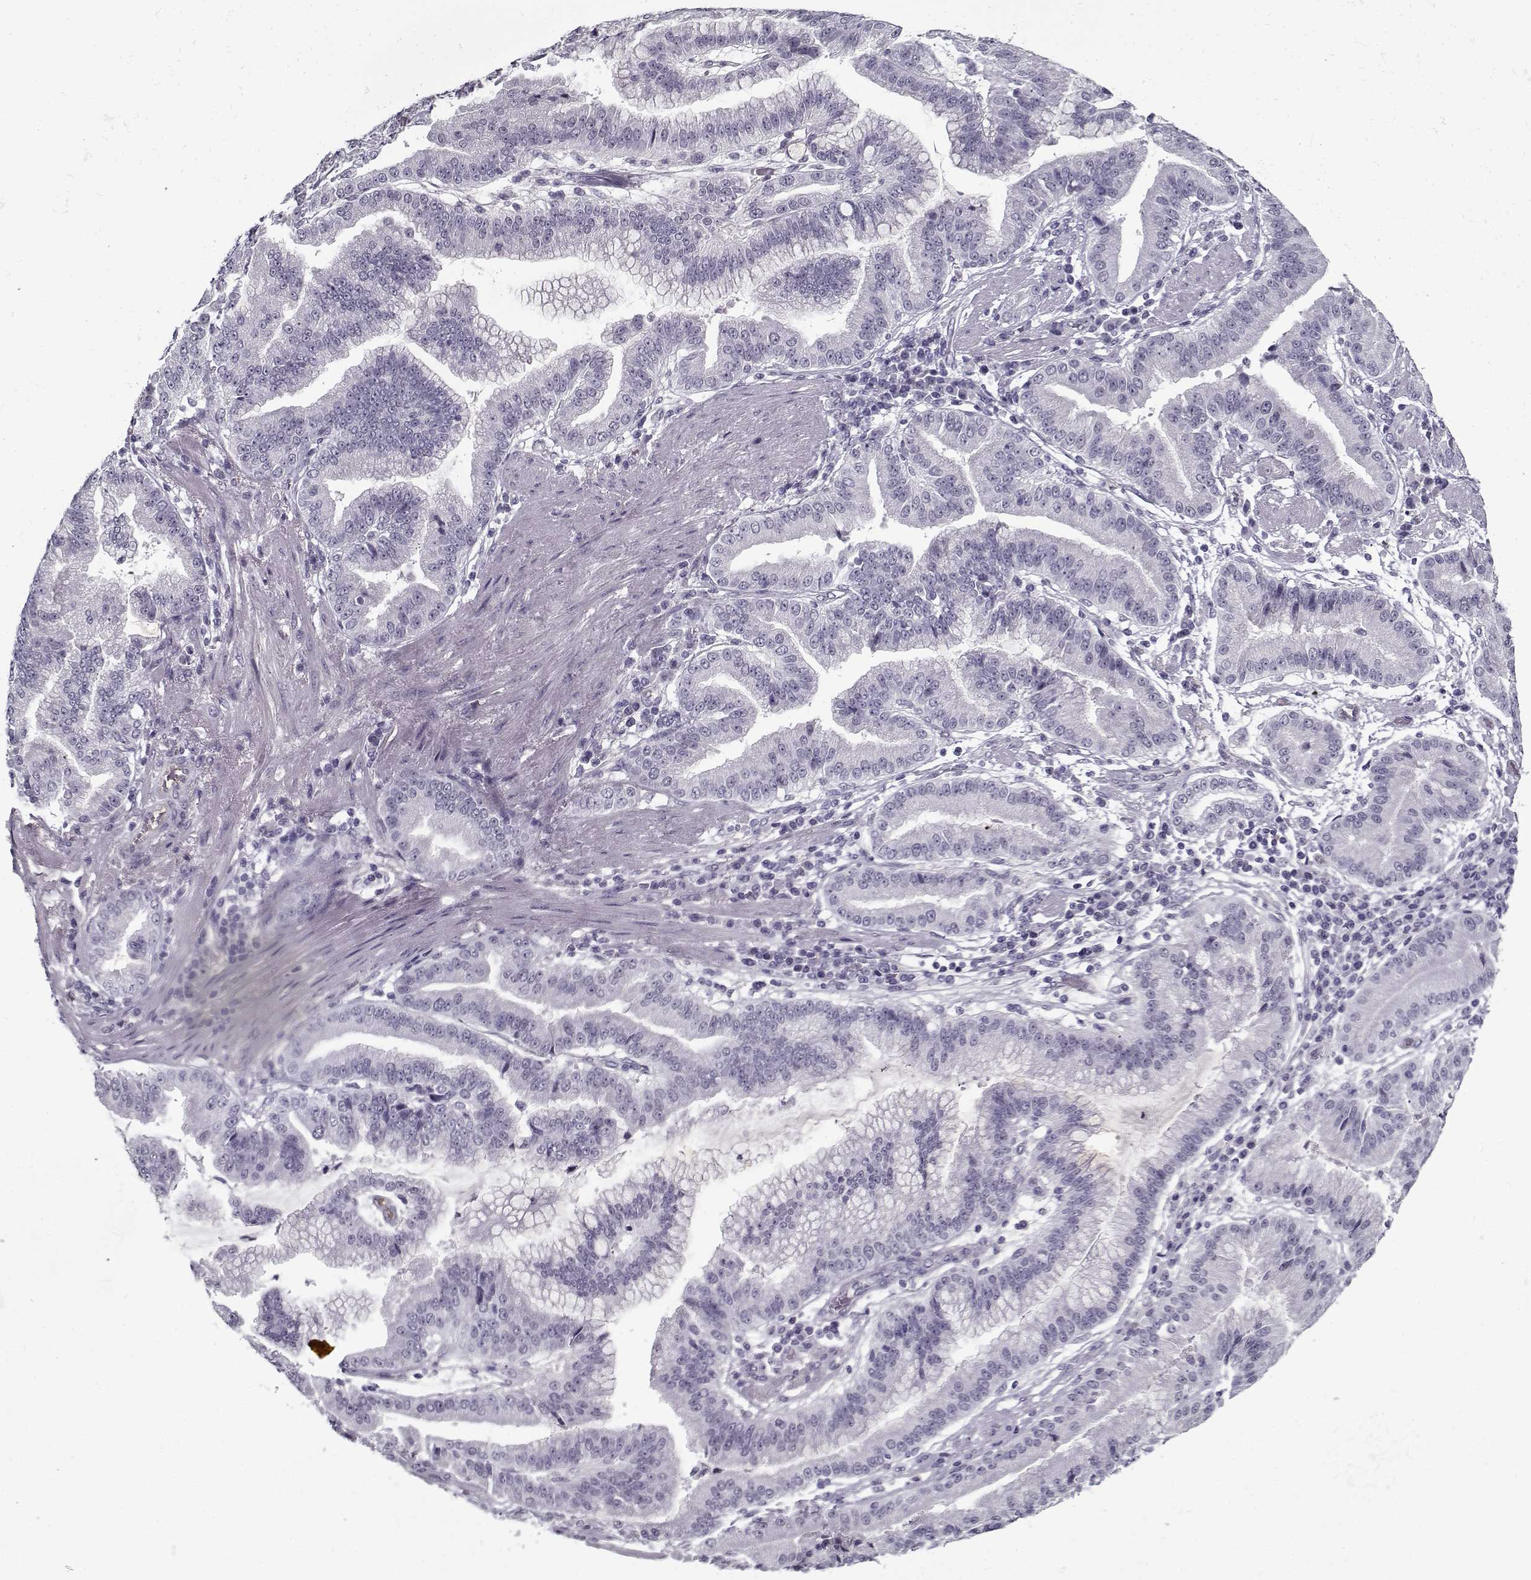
{"staining": {"intensity": "negative", "quantity": "none", "location": "none"}, "tissue": "stomach cancer", "cell_type": "Tumor cells", "image_type": "cancer", "snomed": [{"axis": "morphology", "description": "Adenocarcinoma, NOS"}, {"axis": "topography", "description": "Stomach"}], "caption": "This image is of adenocarcinoma (stomach) stained with IHC to label a protein in brown with the nuclei are counter-stained blue. There is no staining in tumor cells.", "gene": "SPACA9", "patient": {"sex": "male", "age": 83}}